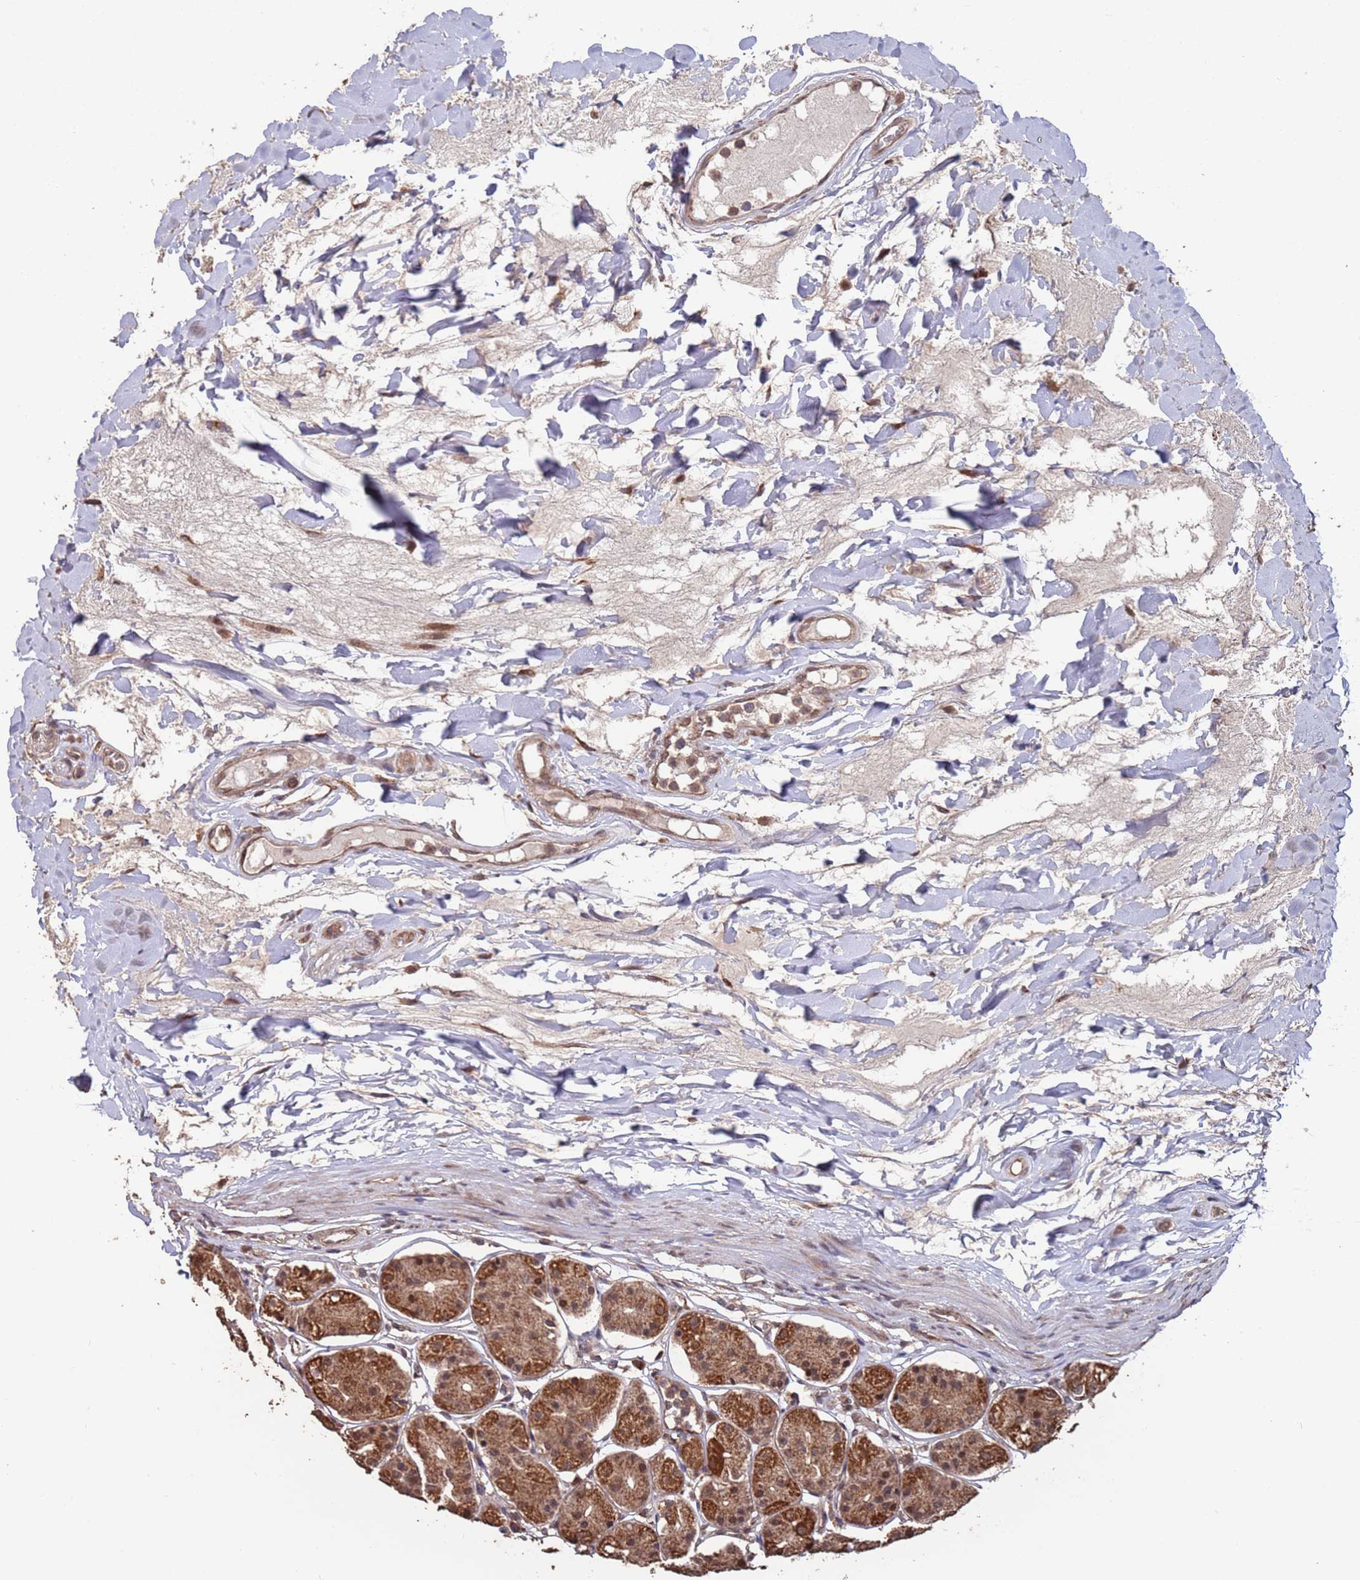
{"staining": {"intensity": "moderate", "quantity": ">75%", "location": "cytoplasmic/membranous"}, "tissue": "stomach", "cell_type": "Glandular cells", "image_type": "normal", "snomed": [{"axis": "morphology", "description": "Normal tissue, NOS"}, {"axis": "topography", "description": "Stomach"}, {"axis": "topography", "description": "Stomach, lower"}], "caption": "Brown immunohistochemical staining in unremarkable human stomach shows moderate cytoplasmic/membranous positivity in about >75% of glandular cells. The staining was performed using DAB to visualize the protein expression in brown, while the nuclei were stained in blue with hematoxylin (Magnification: 20x).", "gene": "PRR7", "patient": {"sex": "female", "age": 56}}